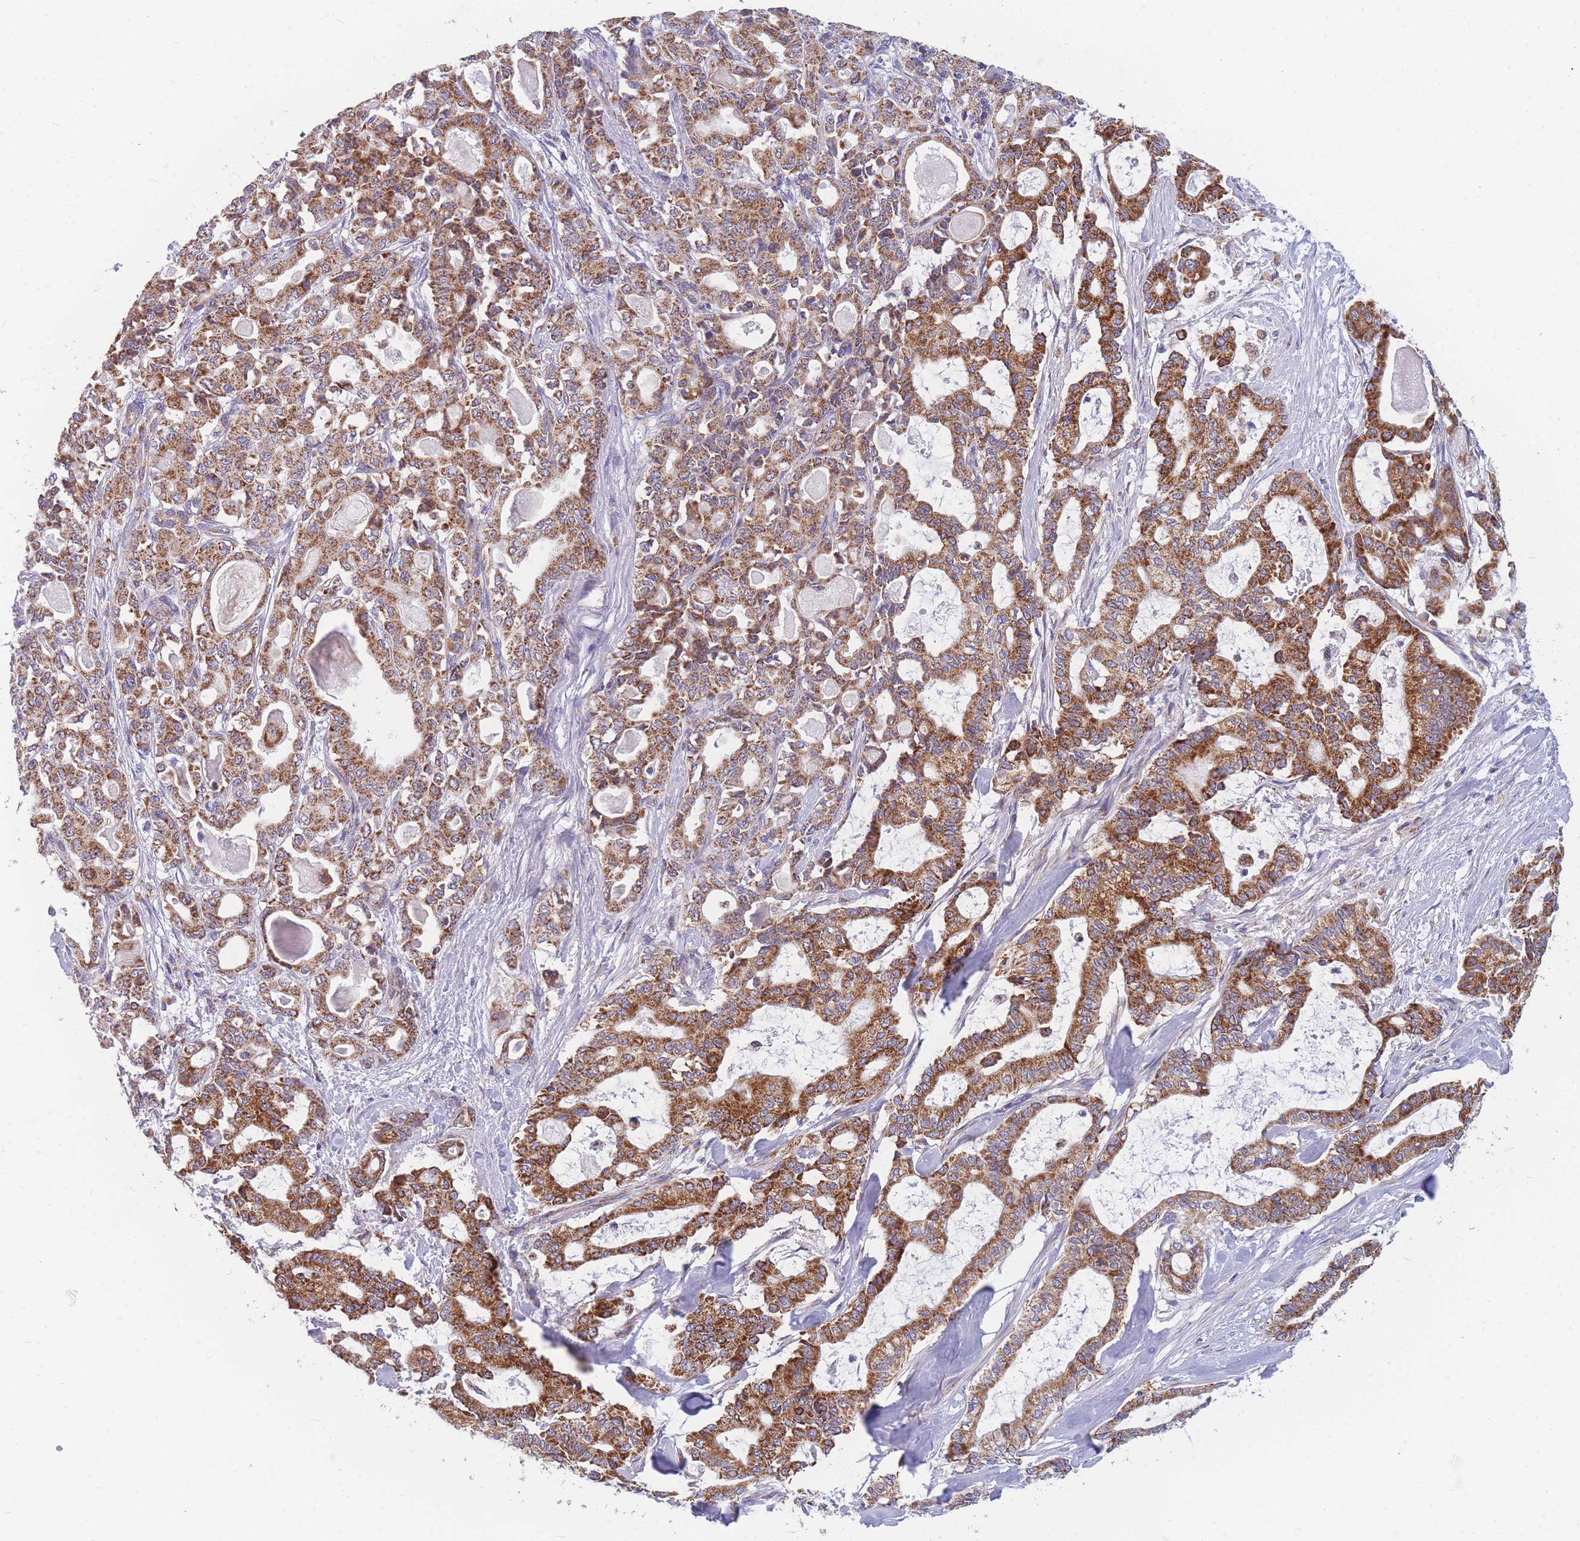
{"staining": {"intensity": "strong", "quantity": ">75%", "location": "cytoplasmic/membranous"}, "tissue": "pancreatic cancer", "cell_type": "Tumor cells", "image_type": "cancer", "snomed": [{"axis": "morphology", "description": "Adenocarcinoma, NOS"}, {"axis": "topography", "description": "Pancreas"}], "caption": "Brown immunohistochemical staining in human pancreatic cancer shows strong cytoplasmic/membranous expression in approximately >75% of tumor cells. The staining is performed using DAB brown chromogen to label protein expression. The nuclei are counter-stained blue using hematoxylin.", "gene": "MRPS11", "patient": {"sex": "male", "age": 63}}